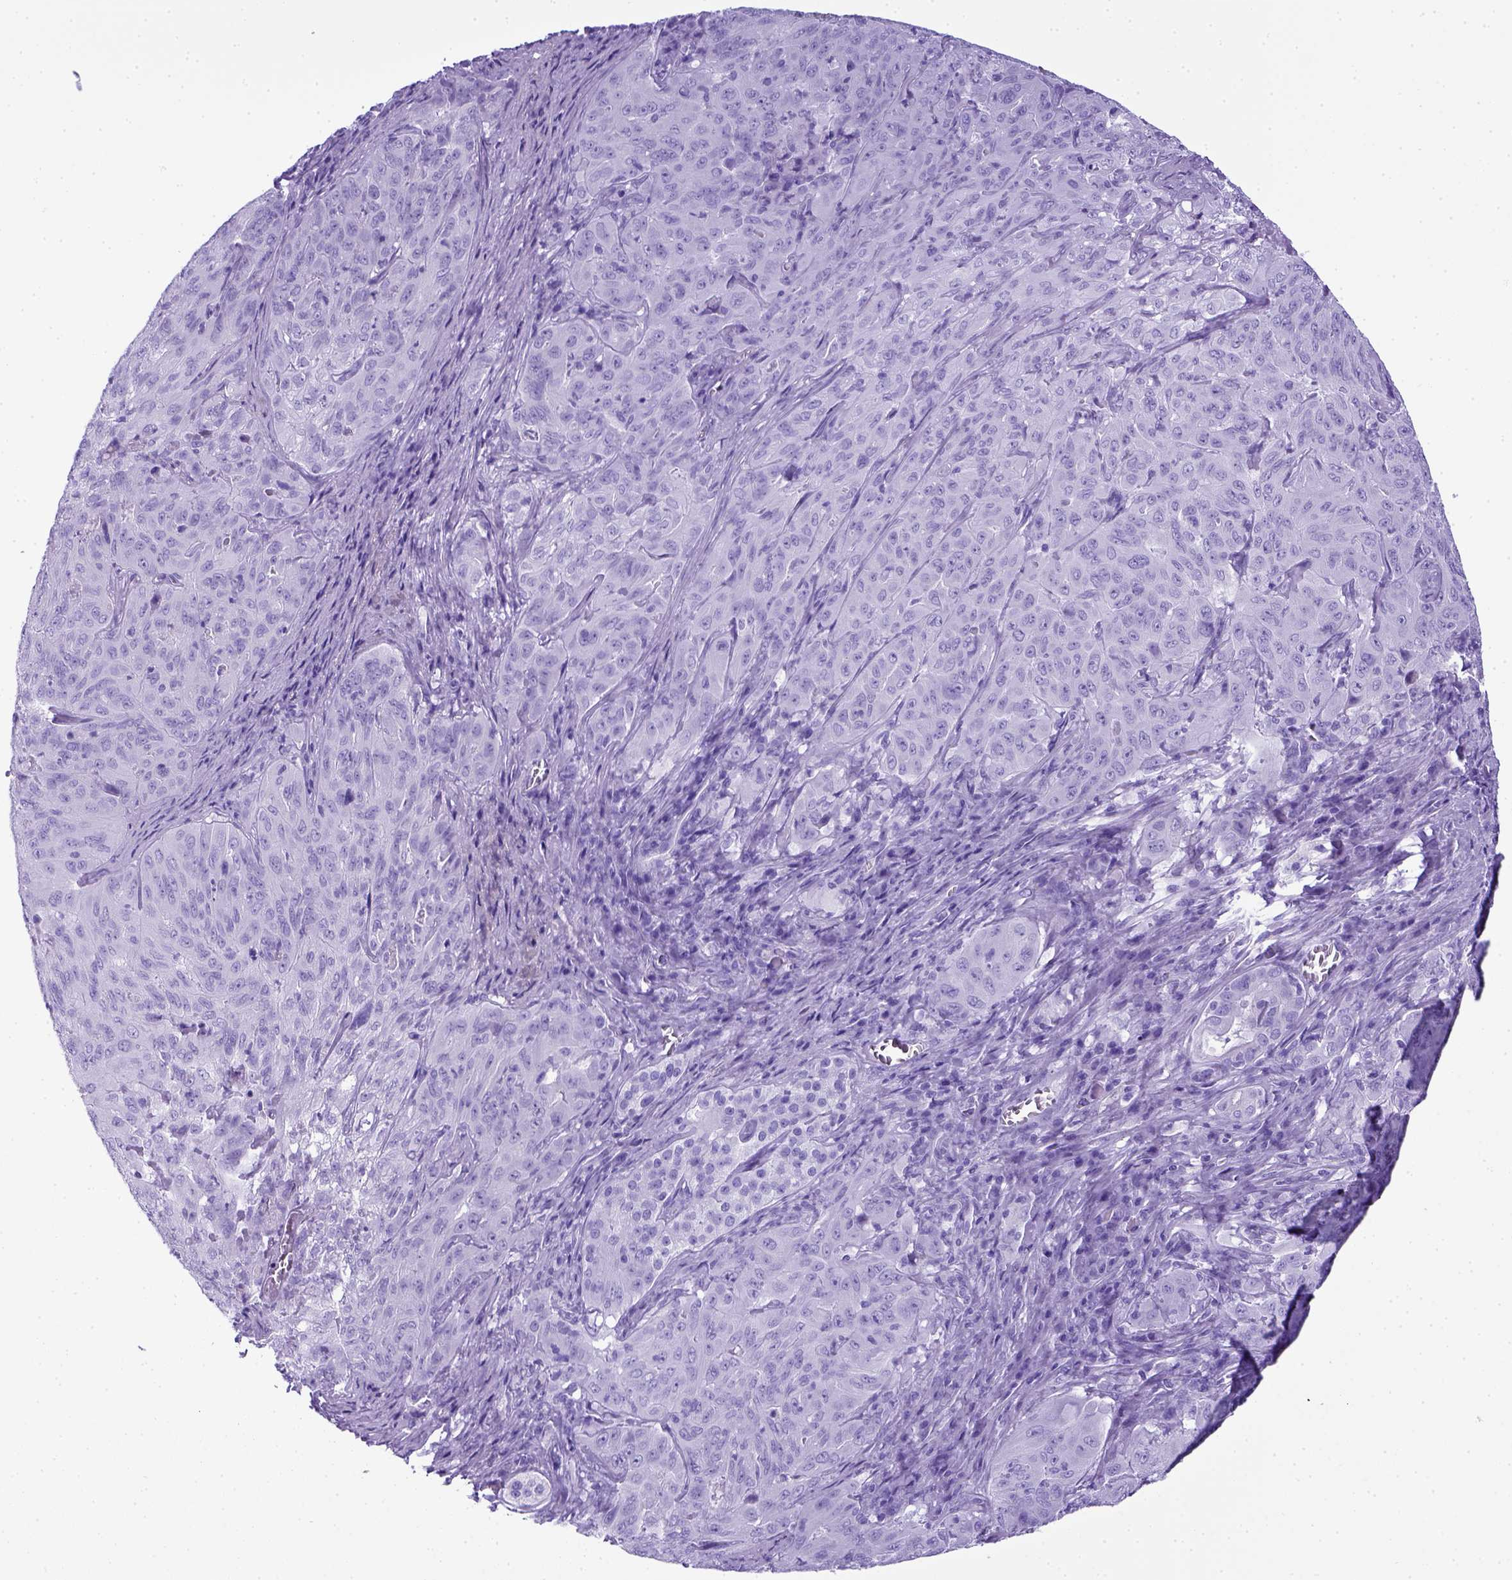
{"staining": {"intensity": "negative", "quantity": "none", "location": "none"}, "tissue": "pancreatic cancer", "cell_type": "Tumor cells", "image_type": "cancer", "snomed": [{"axis": "morphology", "description": "Adenocarcinoma, NOS"}, {"axis": "topography", "description": "Pancreas"}], "caption": "The image reveals no significant staining in tumor cells of adenocarcinoma (pancreatic).", "gene": "ITIH4", "patient": {"sex": "male", "age": 63}}